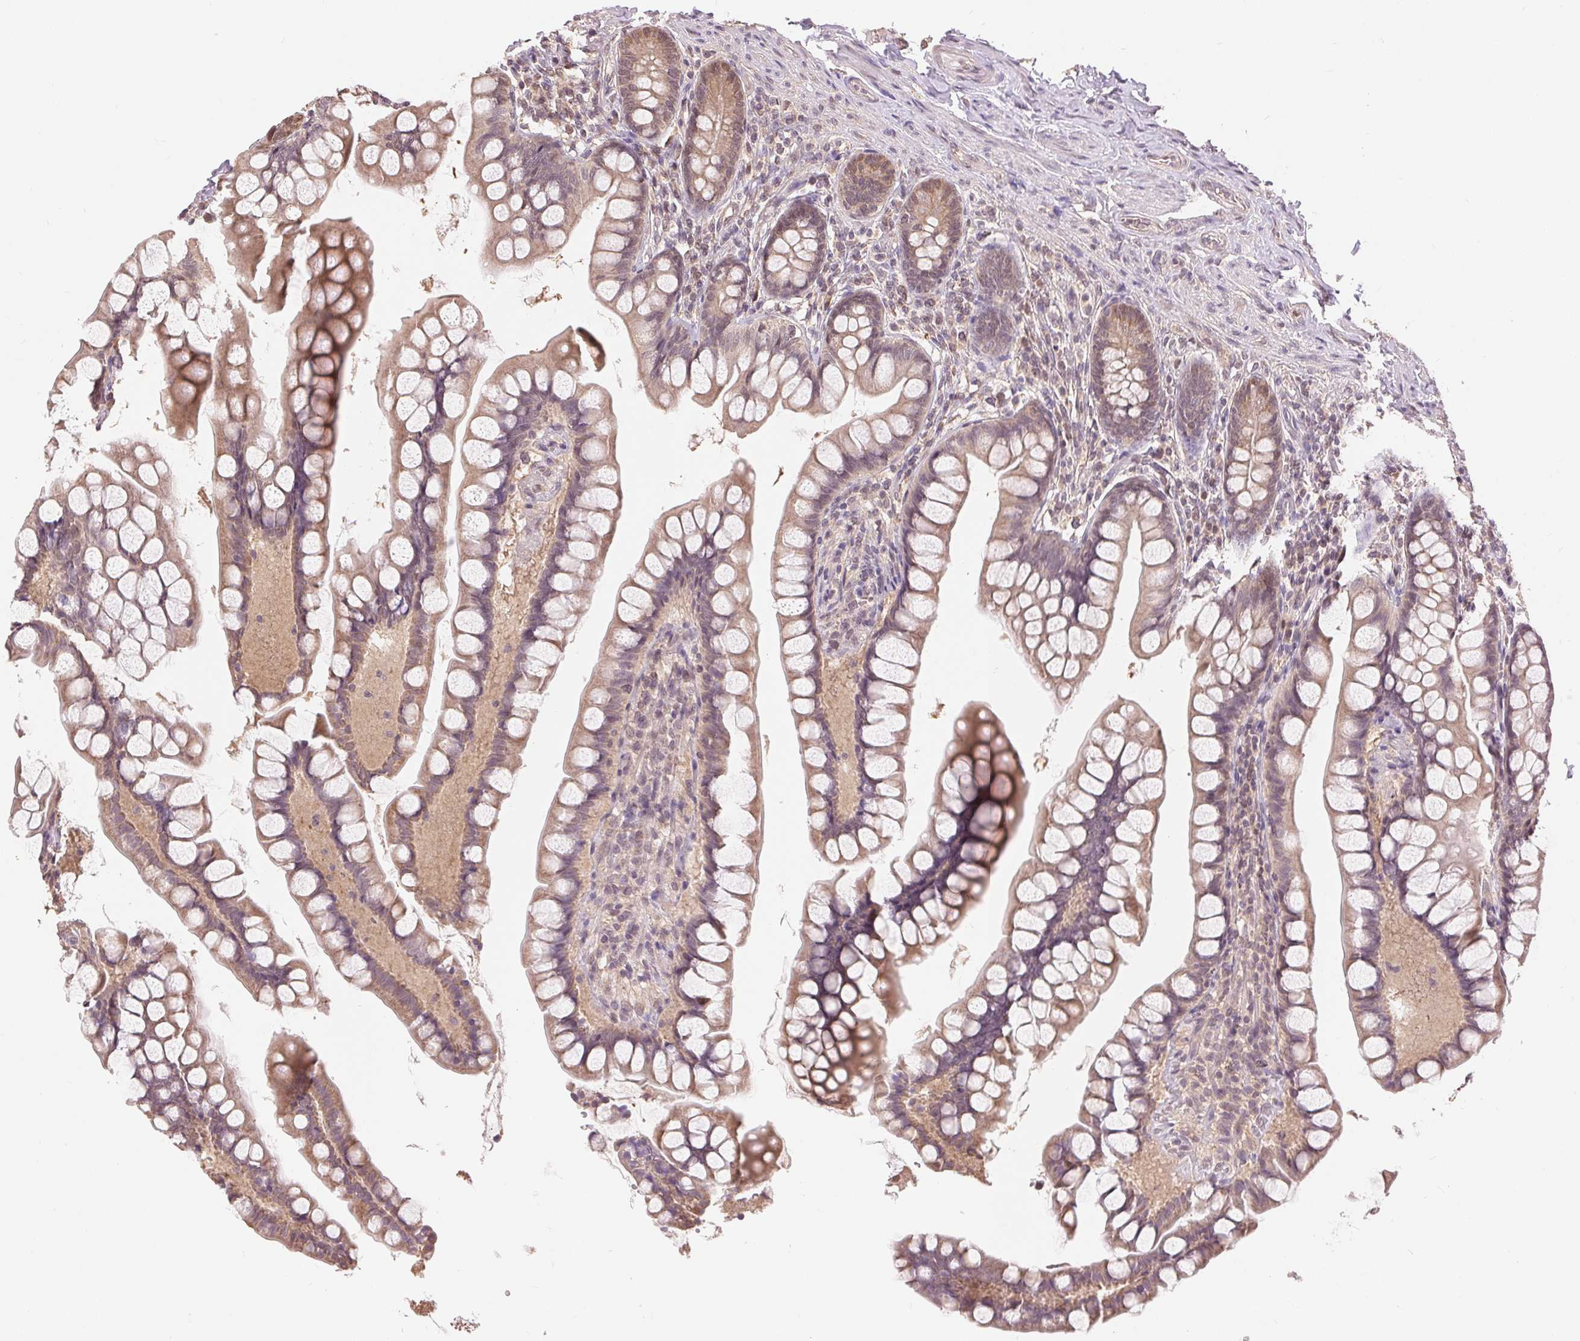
{"staining": {"intensity": "weak", "quantity": "25%-75%", "location": "cytoplasmic/membranous"}, "tissue": "small intestine", "cell_type": "Glandular cells", "image_type": "normal", "snomed": [{"axis": "morphology", "description": "Normal tissue, NOS"}, {"axis": "topography", "description": "Small intestine"}], "caption": "Small intestine stained for a protein exhibits weak cytoplasmic/membranous positivity in glandular cells.", "gene": "TMEM273", "patient": {"sex": "male", "age": 70}}